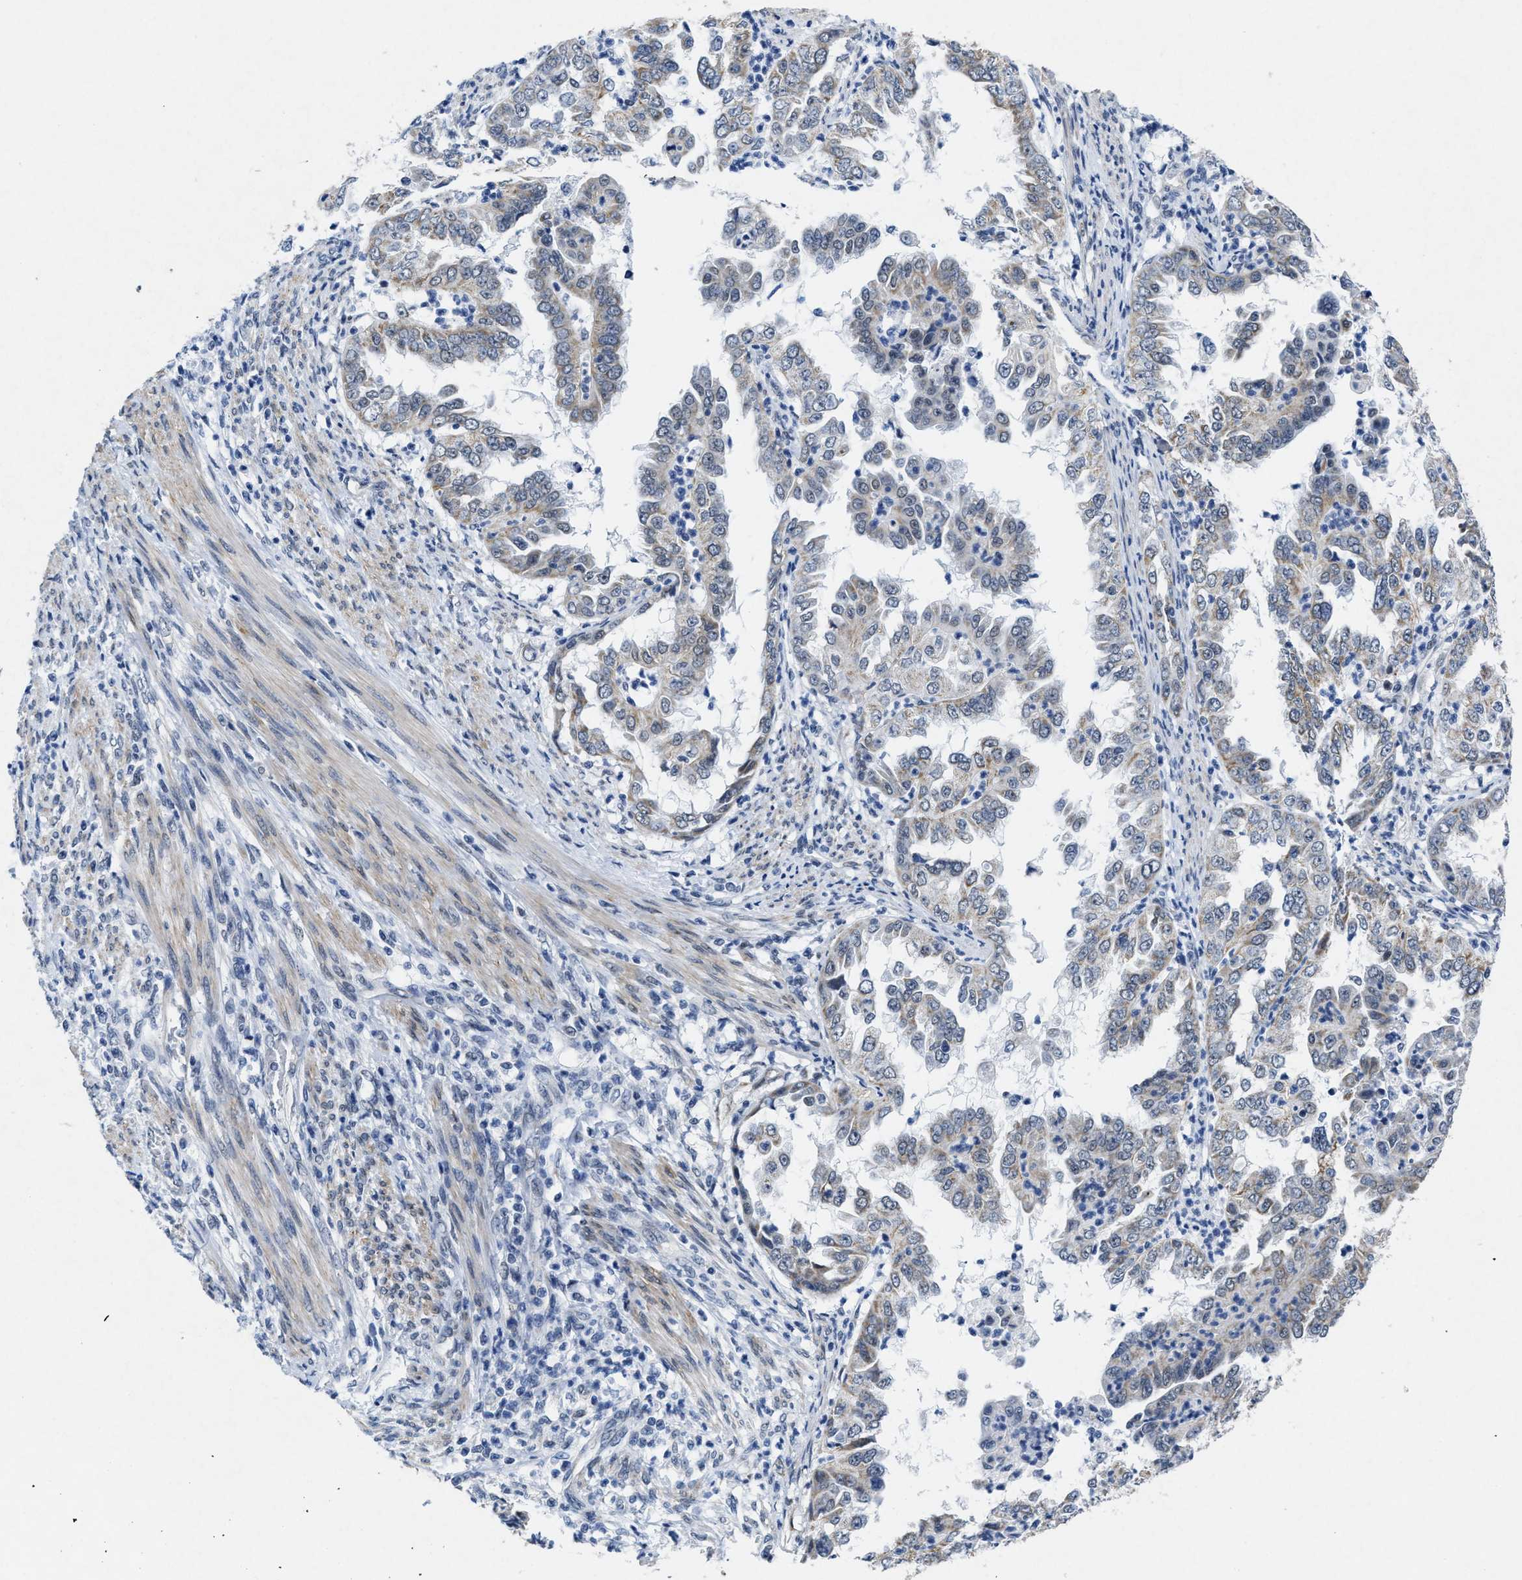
{"staining": {"intensity": "weak", "quantity": "25%-75%", "location": "cytoplasmic/membranous"}, "tissue": "endometrial cancer", "cell_type": "Tumor cells", "image_type": "cancer", "snomed": [{"axis": "morphology", "description": "Adenocarcinoma, NOS"}, {"axis": "topography", "description": "Endometrium"}], "caption": "Protein expression analysis of endometrial cancer (adenocarcinoma) displays weak cytoplasmic/membranous expression in approximately 25%-75% of tumor cells.", "gene": "ID3", "patient": {"sex": "female", "age": 85}}